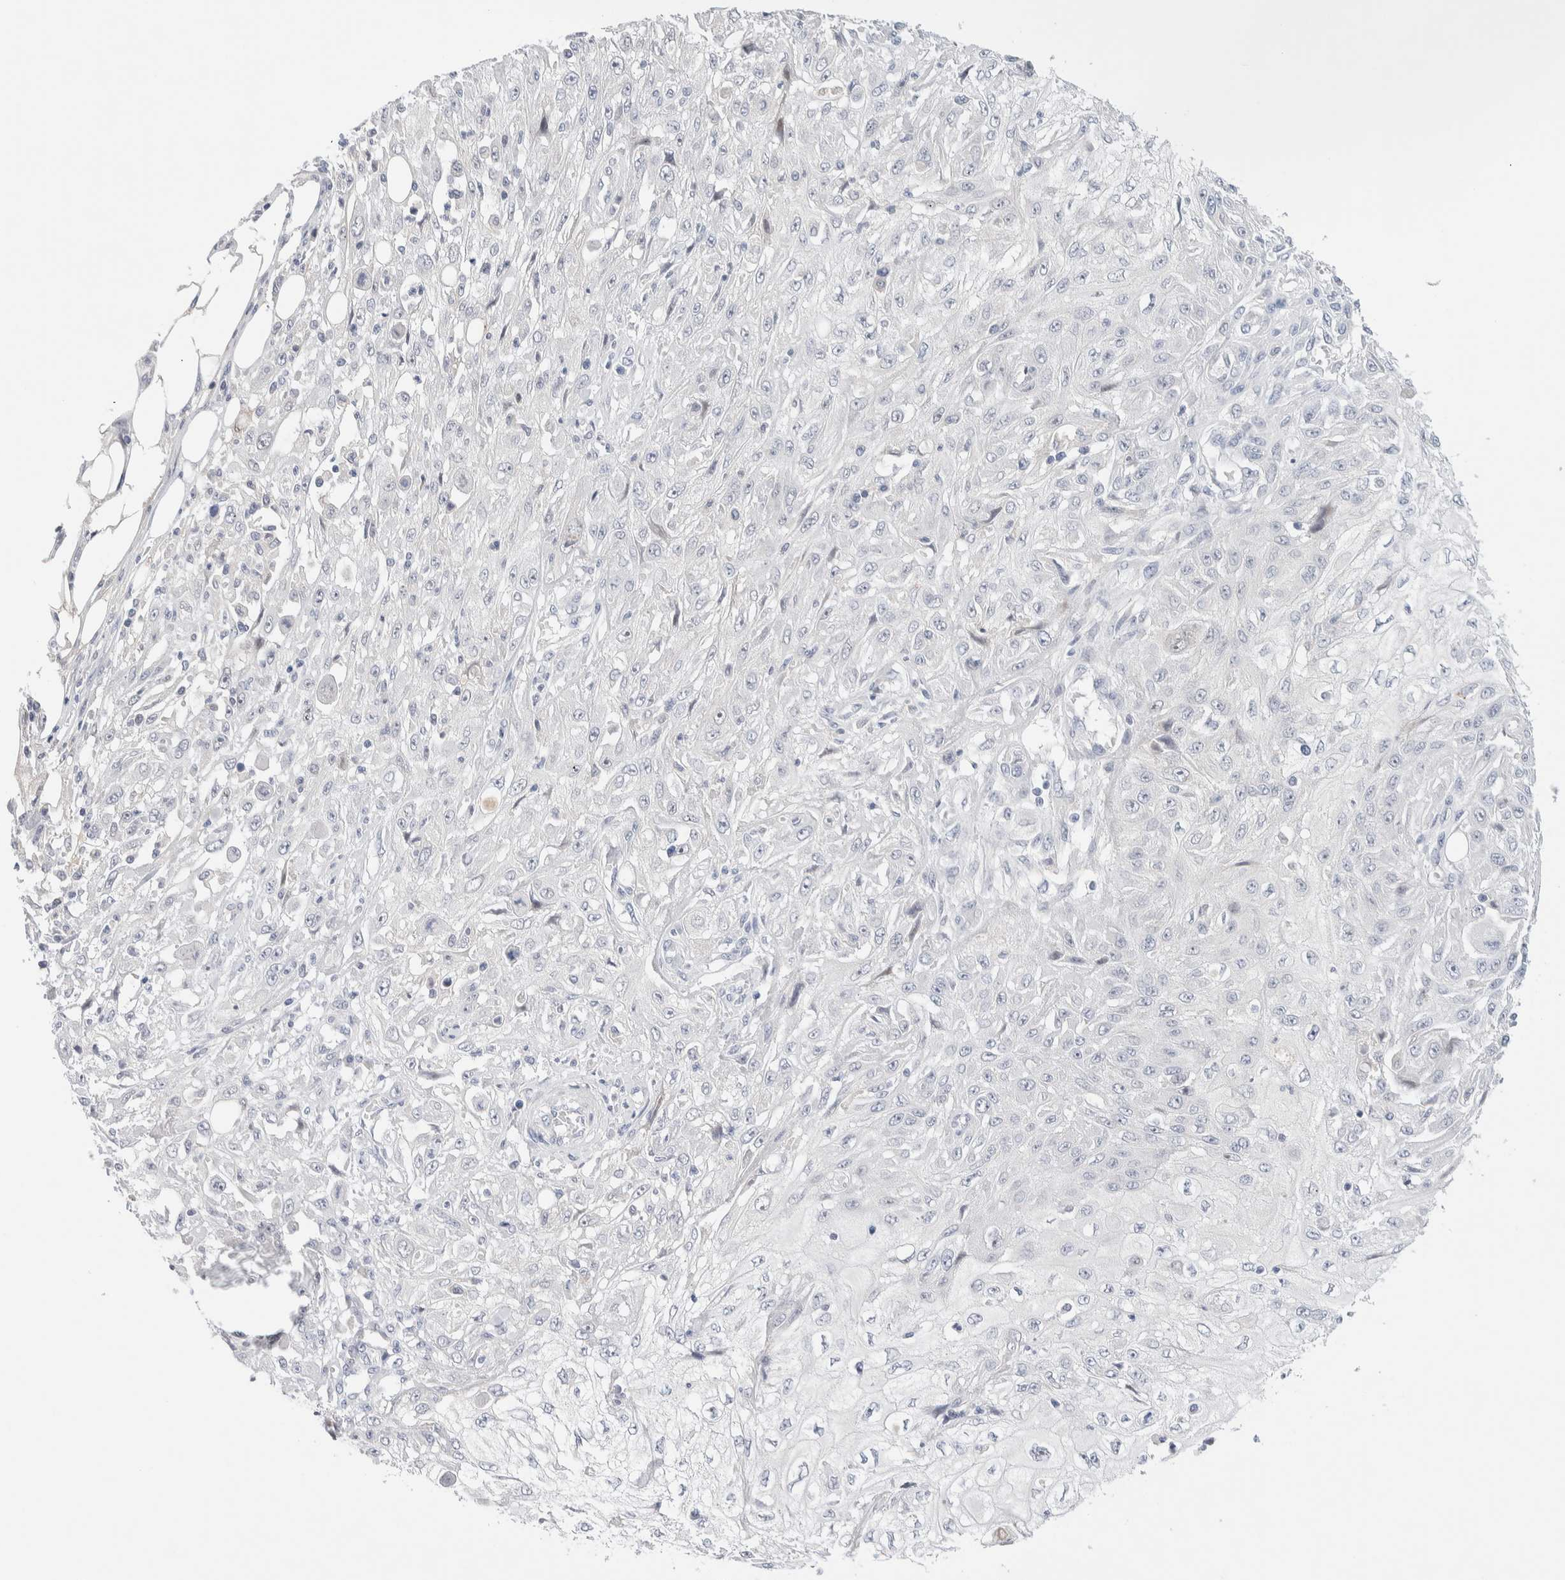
{"staining": {"intensity": "negative", "quantity": "none", "location": "none"}, "tissue": "skin cancer", "cell_type": "Tumor cells", "image_type": "cancer", "snomed": [{"axis": "morphology", "description": "Squamous cell carcinoma, NOS"}, {"axis": "morphology", "description": "Squamous cell carcinoma, metastatic, NOS"}, {"axis": "topography", "description": "Skin"}, {"axis": "topography", "description": "Lymph node"}], "caption": "An immunohistochemistry histopathology image of skin metastatic squamous cell carcinoma is shown. There is no staining in tumor cells of skin metastatic squamous cell carcinoma. Nuclei are stained in blue.", "gene": "DNAJB6", "patient": {"sex": "male", "age": 75}}